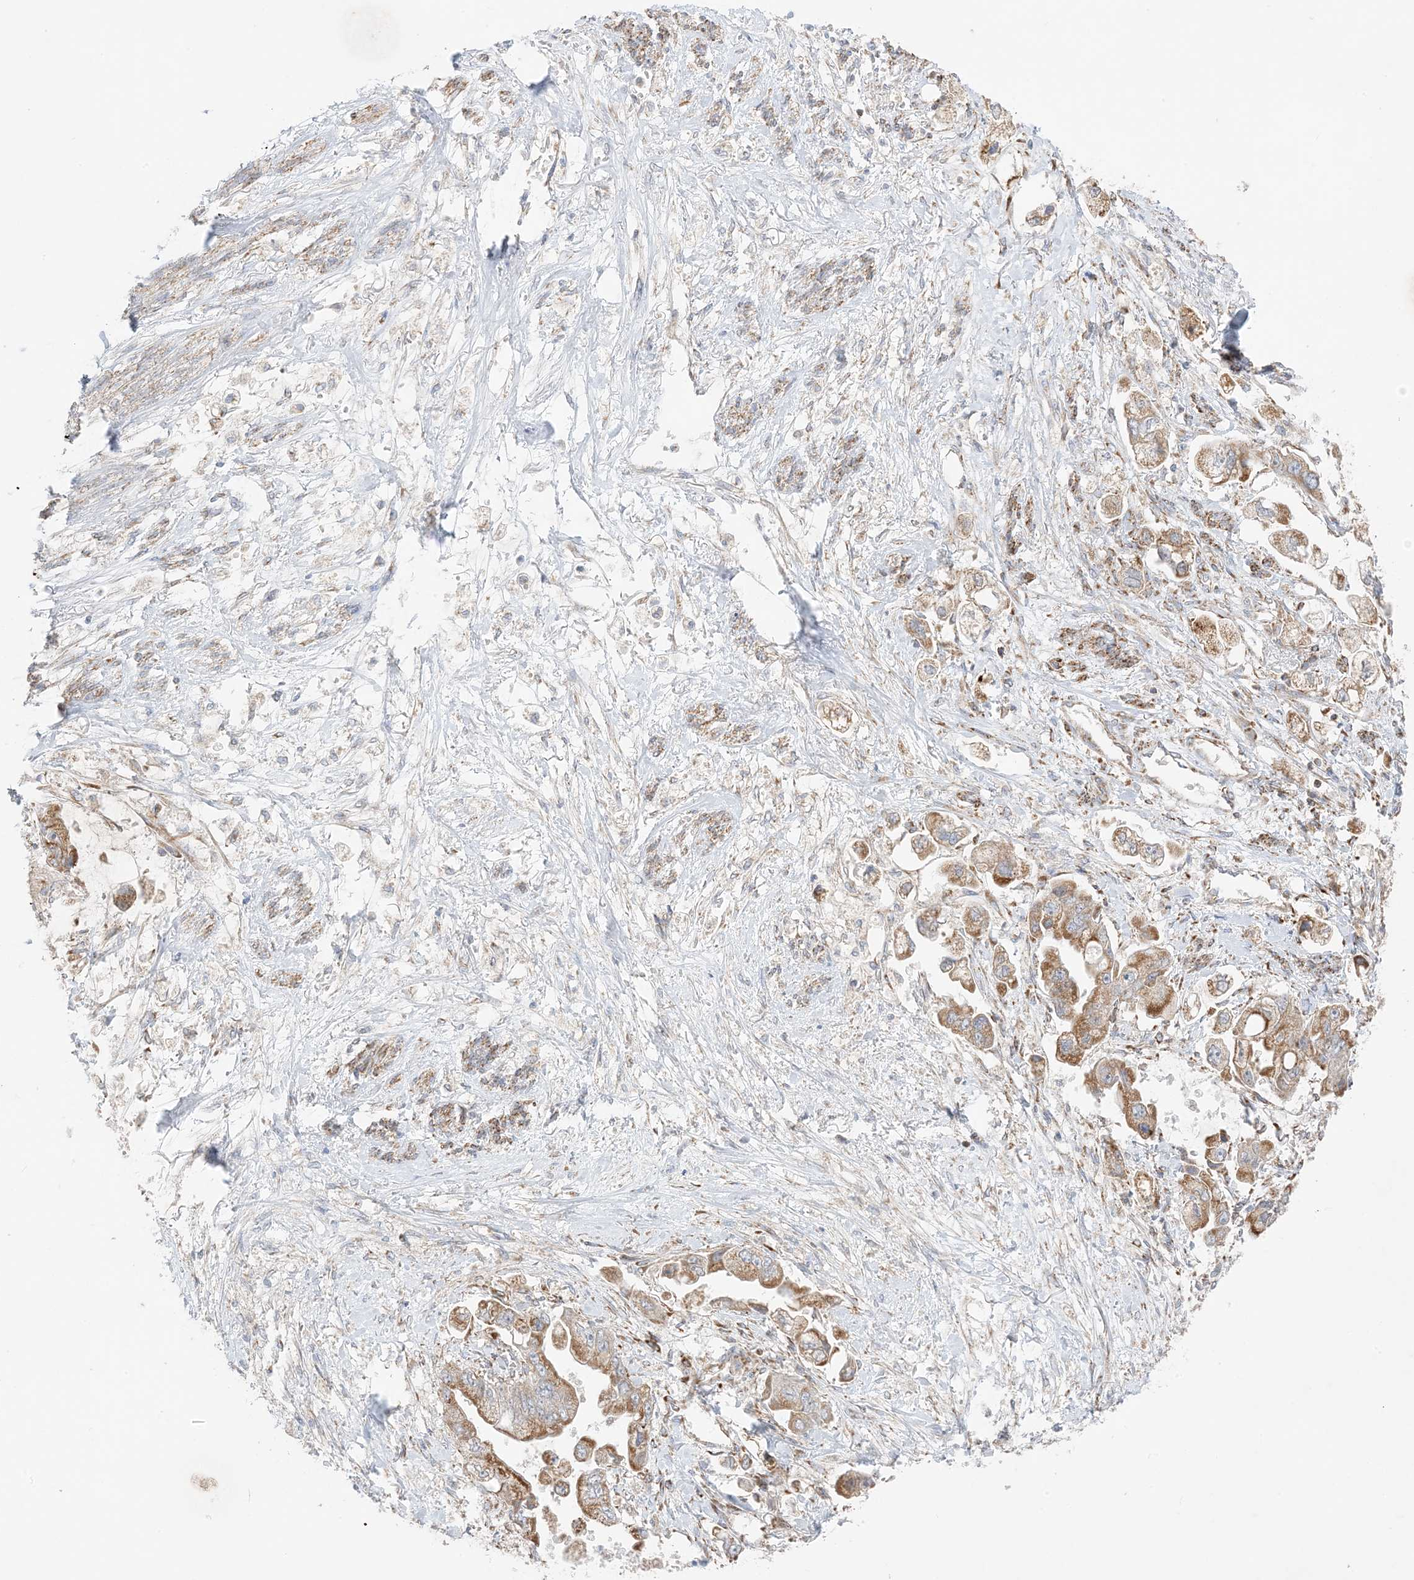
{"staining": {"intensity": "moderate", "quantity": ">75%", "location": "cytoplasmic/membranous"}, "tissue": "stomach cancer", "cell_type": "Tumor cells", "image_type": "cancer", "snomed": [{"axis": "morphology", "description": "Adenocarcinoma, NOS"}, {"axis": "topography", "description": "Stomach"}], "caption": "Immunohistochemical staining of stomach cancer displays moderate cytoplasmic/membranous protein staining in approximately >75% of tumor cells.", "gene": "SLC25A12", "patient": {"sex": "male", "age": 62}}